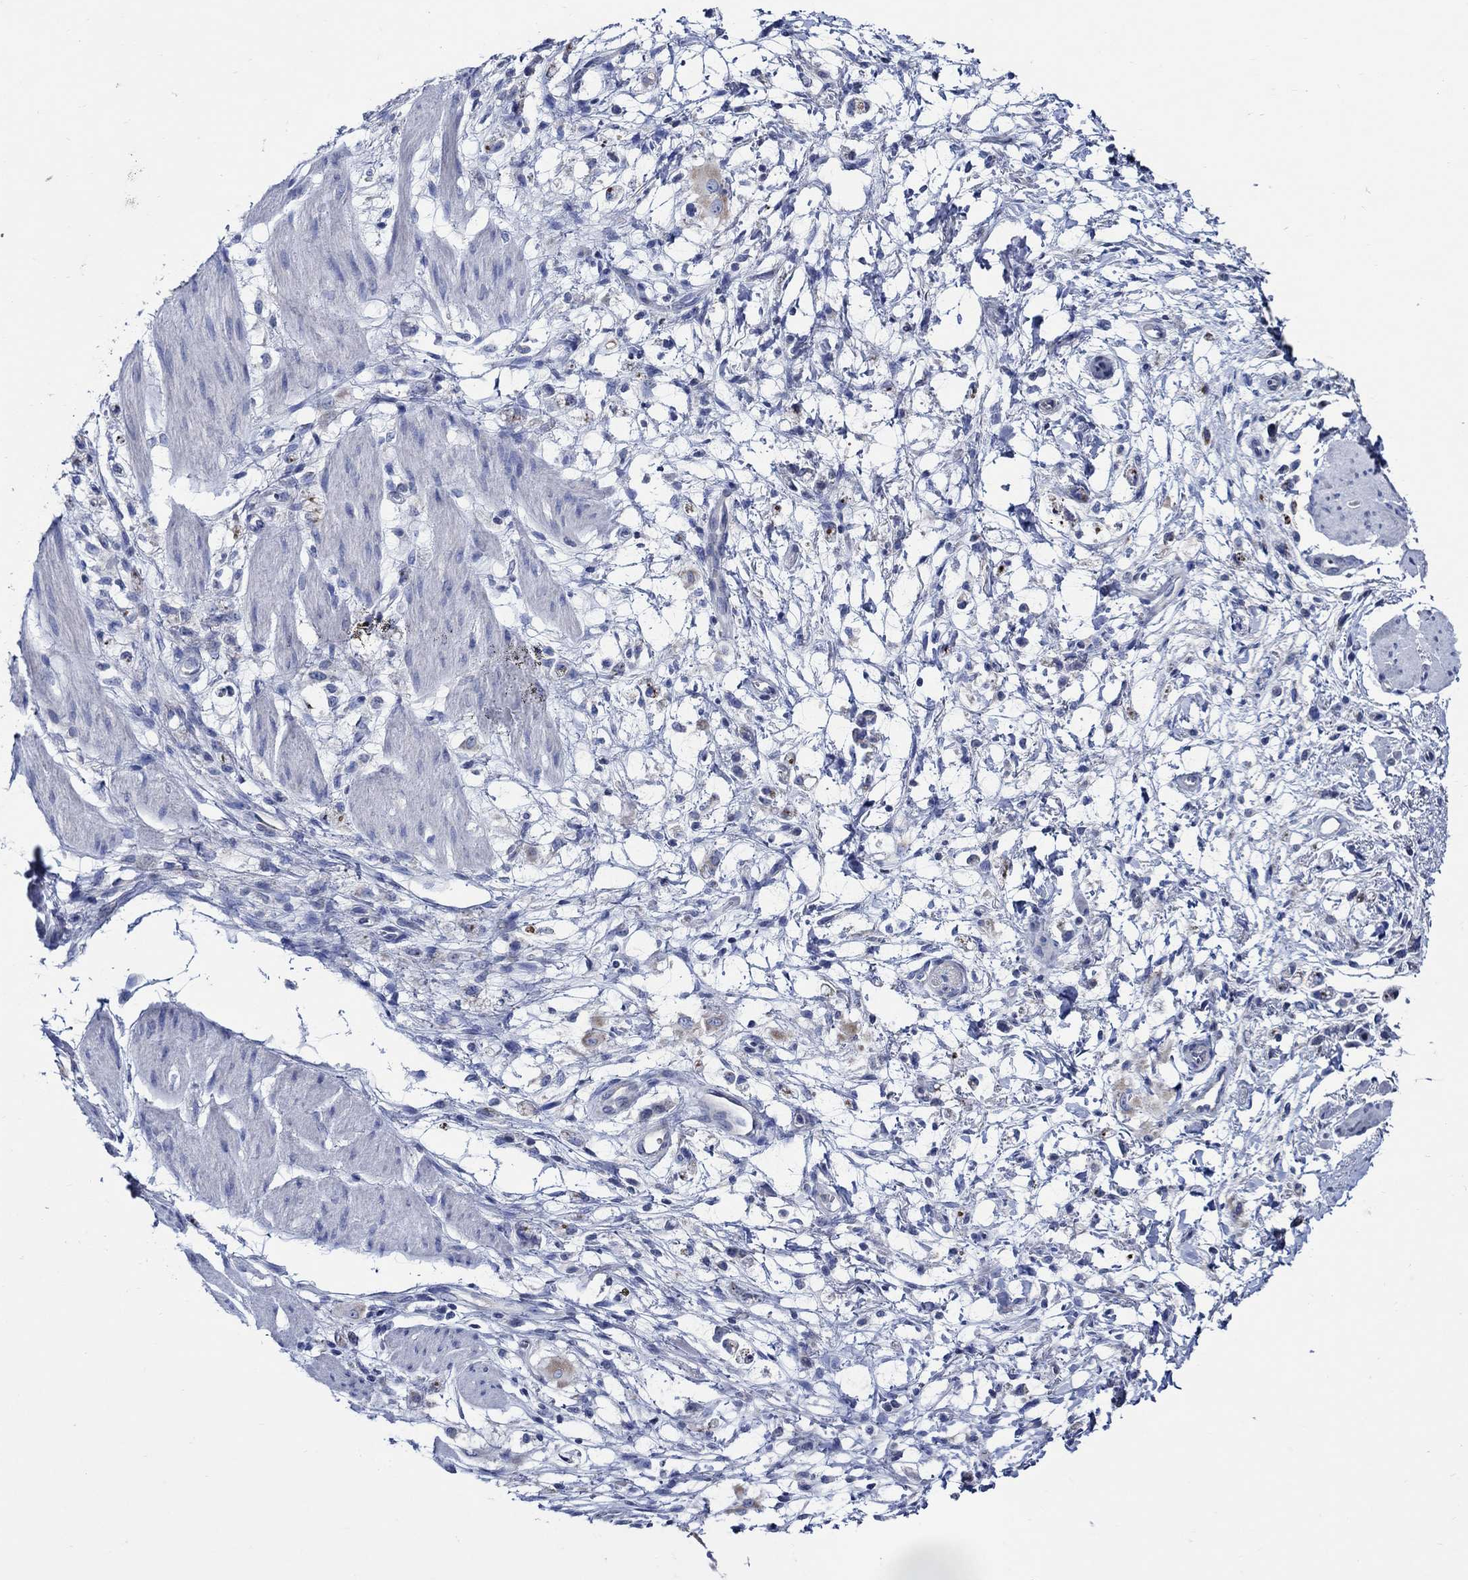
{"staining": {"intensity": "negative", "quantity": "none", "location": "none"}, "tissue": "stomach cancer", "cell_type": "Tumor cells", "image_type": "cancer", "snomed": [{"axis": "morphology", "description": "Adenocarcinoma, NOS"}, {"axis": "topography", "description": "Stomach"}], "caption": "The IHC photomicrograph has no significant positivity in tumor cells of stomach cancer tissue. The staining is performed using DAB brown chromogen with nuclei counter-stained in using hematoxylin.", "gene": "SKOR1", "patient": {"sex": "female", "age": 60}}